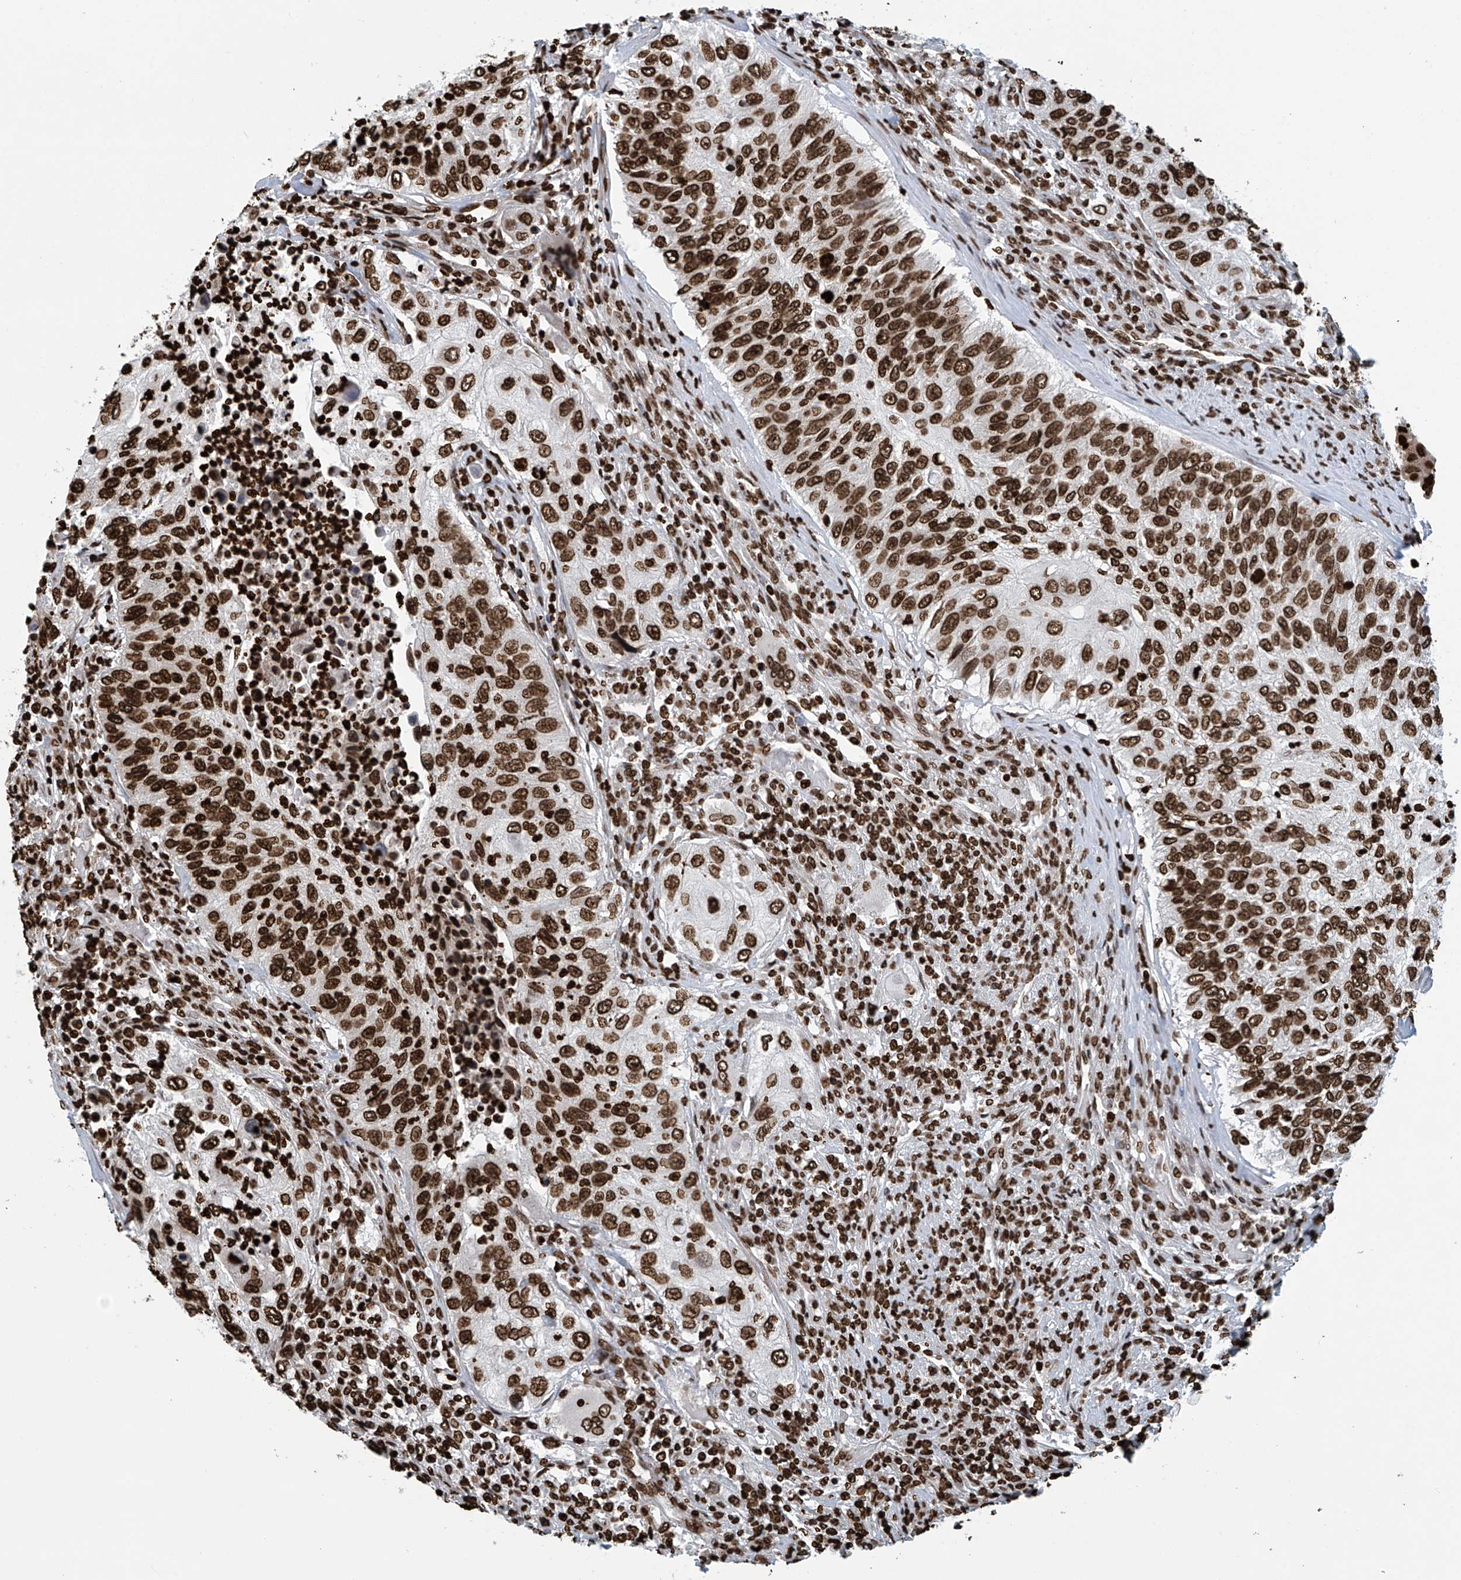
{"staining": {"intensity": "strong", "quantity": ">75%", "location": "nuclear"}, "tissue": "urothelial cancer", "cell_type": "Tumor cells", "image_type": "cancer", "snomed": [{"axis": "morphology", "description": "Urothelial carcinoma, High grade"}, {"axis": "topography", "description": "Urinary bladder"}], "caption": "Protein analysis of urothelial cancer tissue shows strong nuclear expression in about >75% of tumor cells. The staining was performed using DAB (3,3'-diaminobenzidine) to visualize the protein expression in brown, while the nuclei were stained in blue with hematoxylin (Magnification: 20x).", "gene": "DPPA2", "patient": {"sex": "female", "age": 60}}